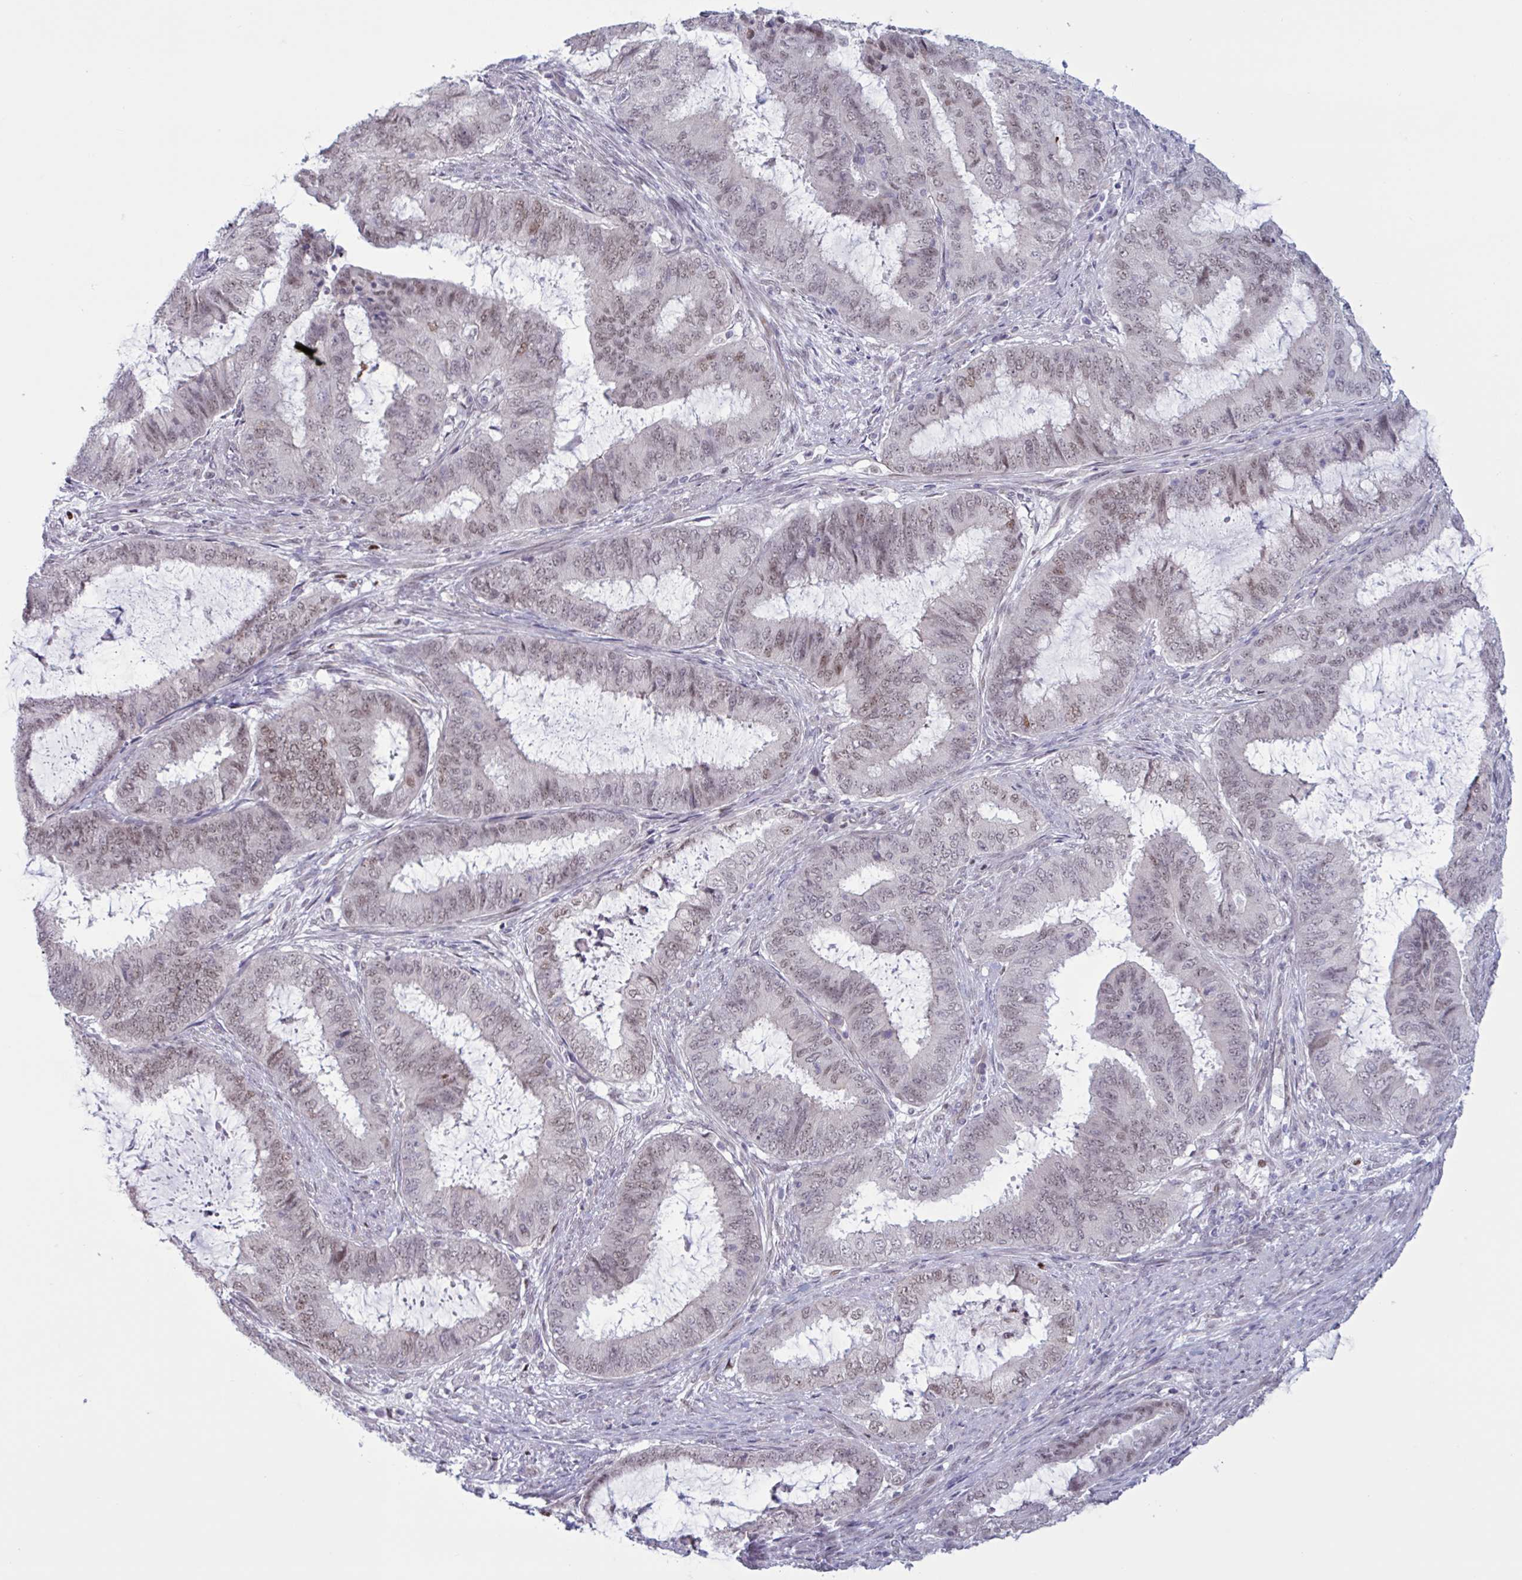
{"staining": {"intensity": "weak", "quantity": "25%-75%", "location": "nuclear"}, "tissue": "endometrial cancer", "cell_type": "Tumor cells", "image_type": "cancer", "snomed": [{"axis": "morphology", "description": "Adenocarcinoma, NOS"}, {"axis": "topography", "description": "Endometrium"}], "caption": "Endometrial adenocarcinoma stained with DAB (3,3'-diaminobenzidine) immunohistochemistry (IHC) demonstrates low levels of weak nuclear staining in about 25%-75% of tumor cells.", "gene": "PRMT6", "patient": {"sex": "female", "age": 51}}